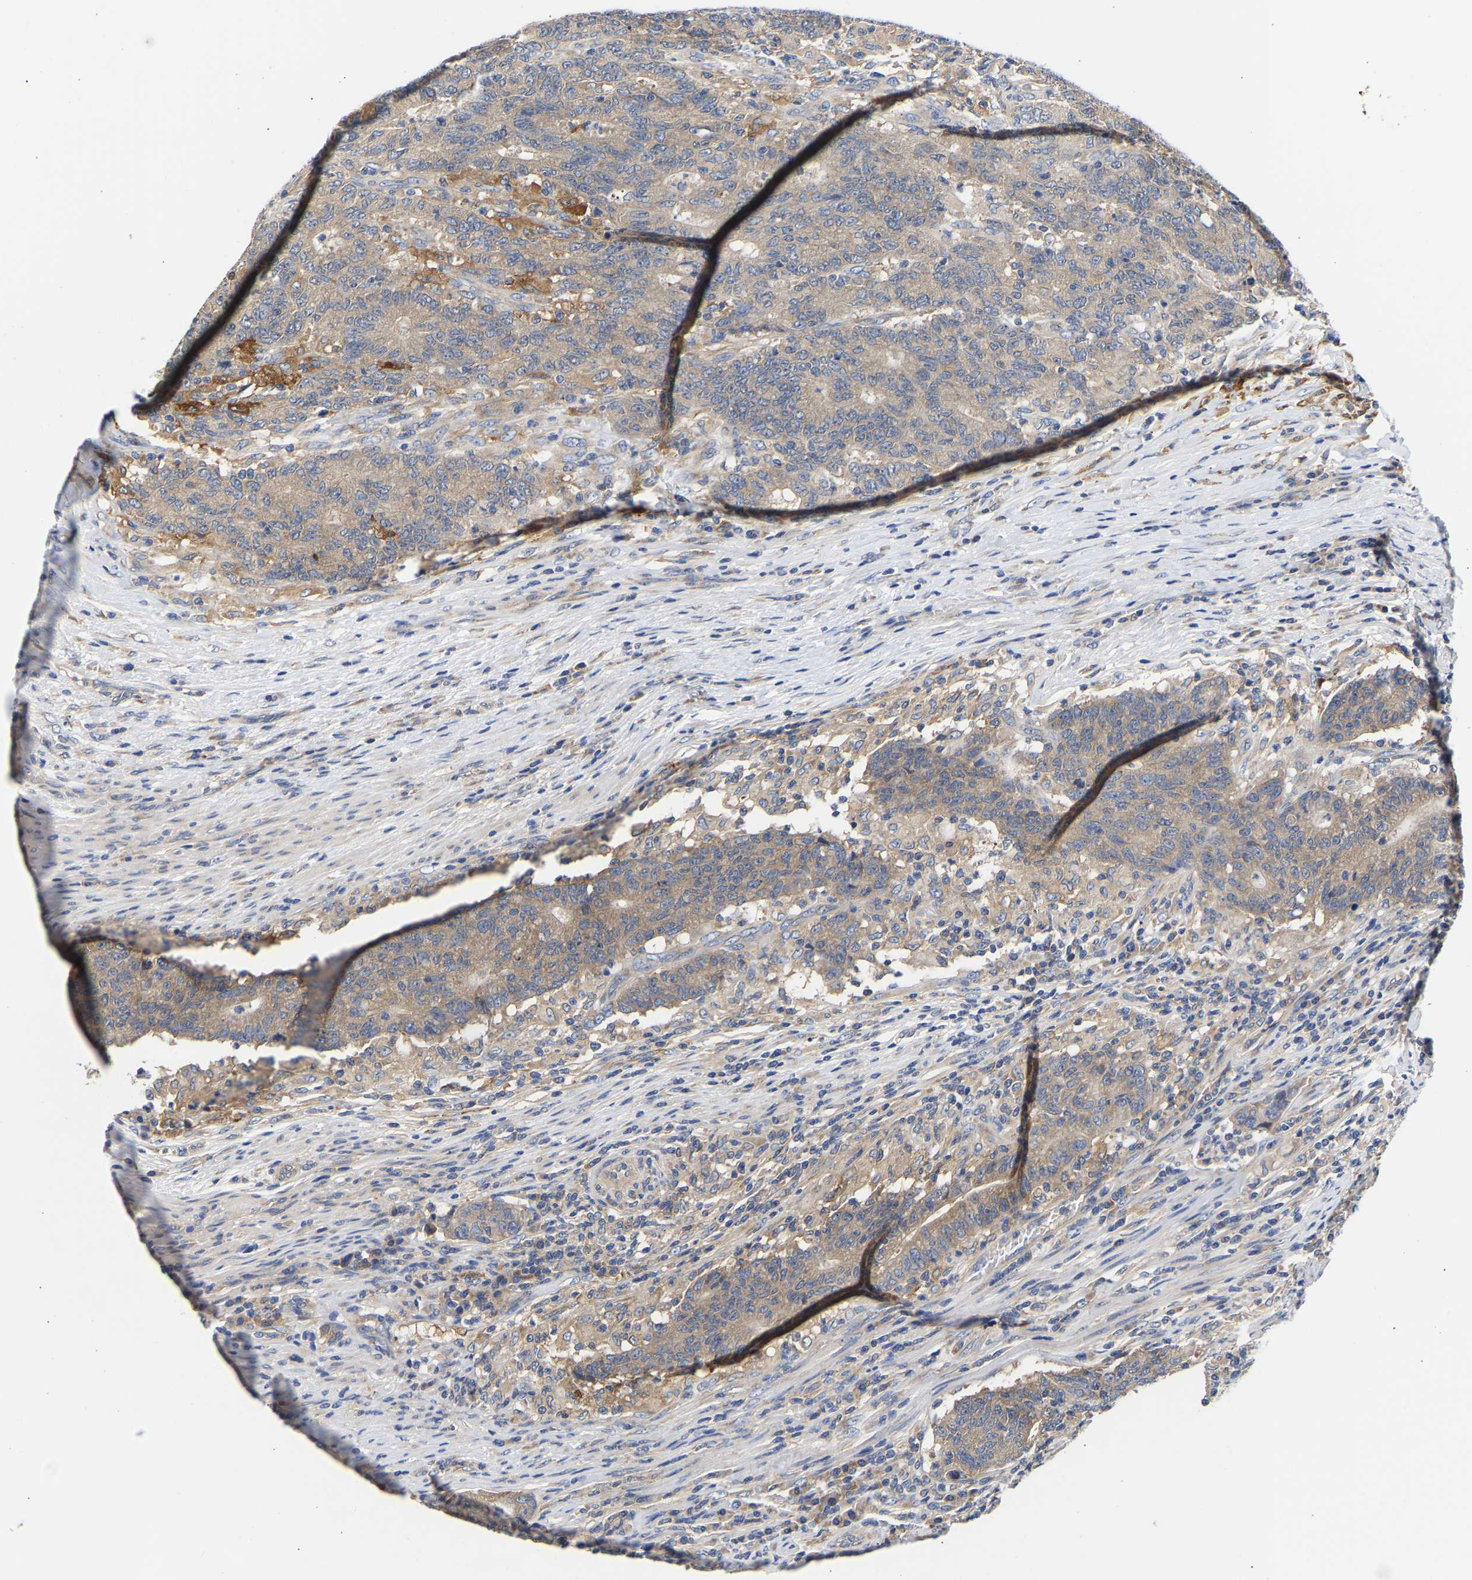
{"staining": {"intensity": "weak", "quantity": "25%-75%", "location": "cytoplasmic/membranous"}, "tissue": "colorectal cancer", "cell_type": "Tumor cells", "image_type": "cancer", "snomed": [{"axis": "morphology", "description": "Normal tissue, NOS"}, {"axis": "morphology", "description": "Adenocarcinoma, NOS"}, {"axis": "topography", "description": "Colon"}], "caption": "This histopathology image demonstrates colorectal adenocarcinoma stained with immunohistochemistry to label a protein in brown. The cytoplasmic/membranous of tumor cells show weak positivity for the protein. Nuclei are counter-stained blue.", "gene": "CCDC6", "patient": {"sex": "female", "age": 75}}